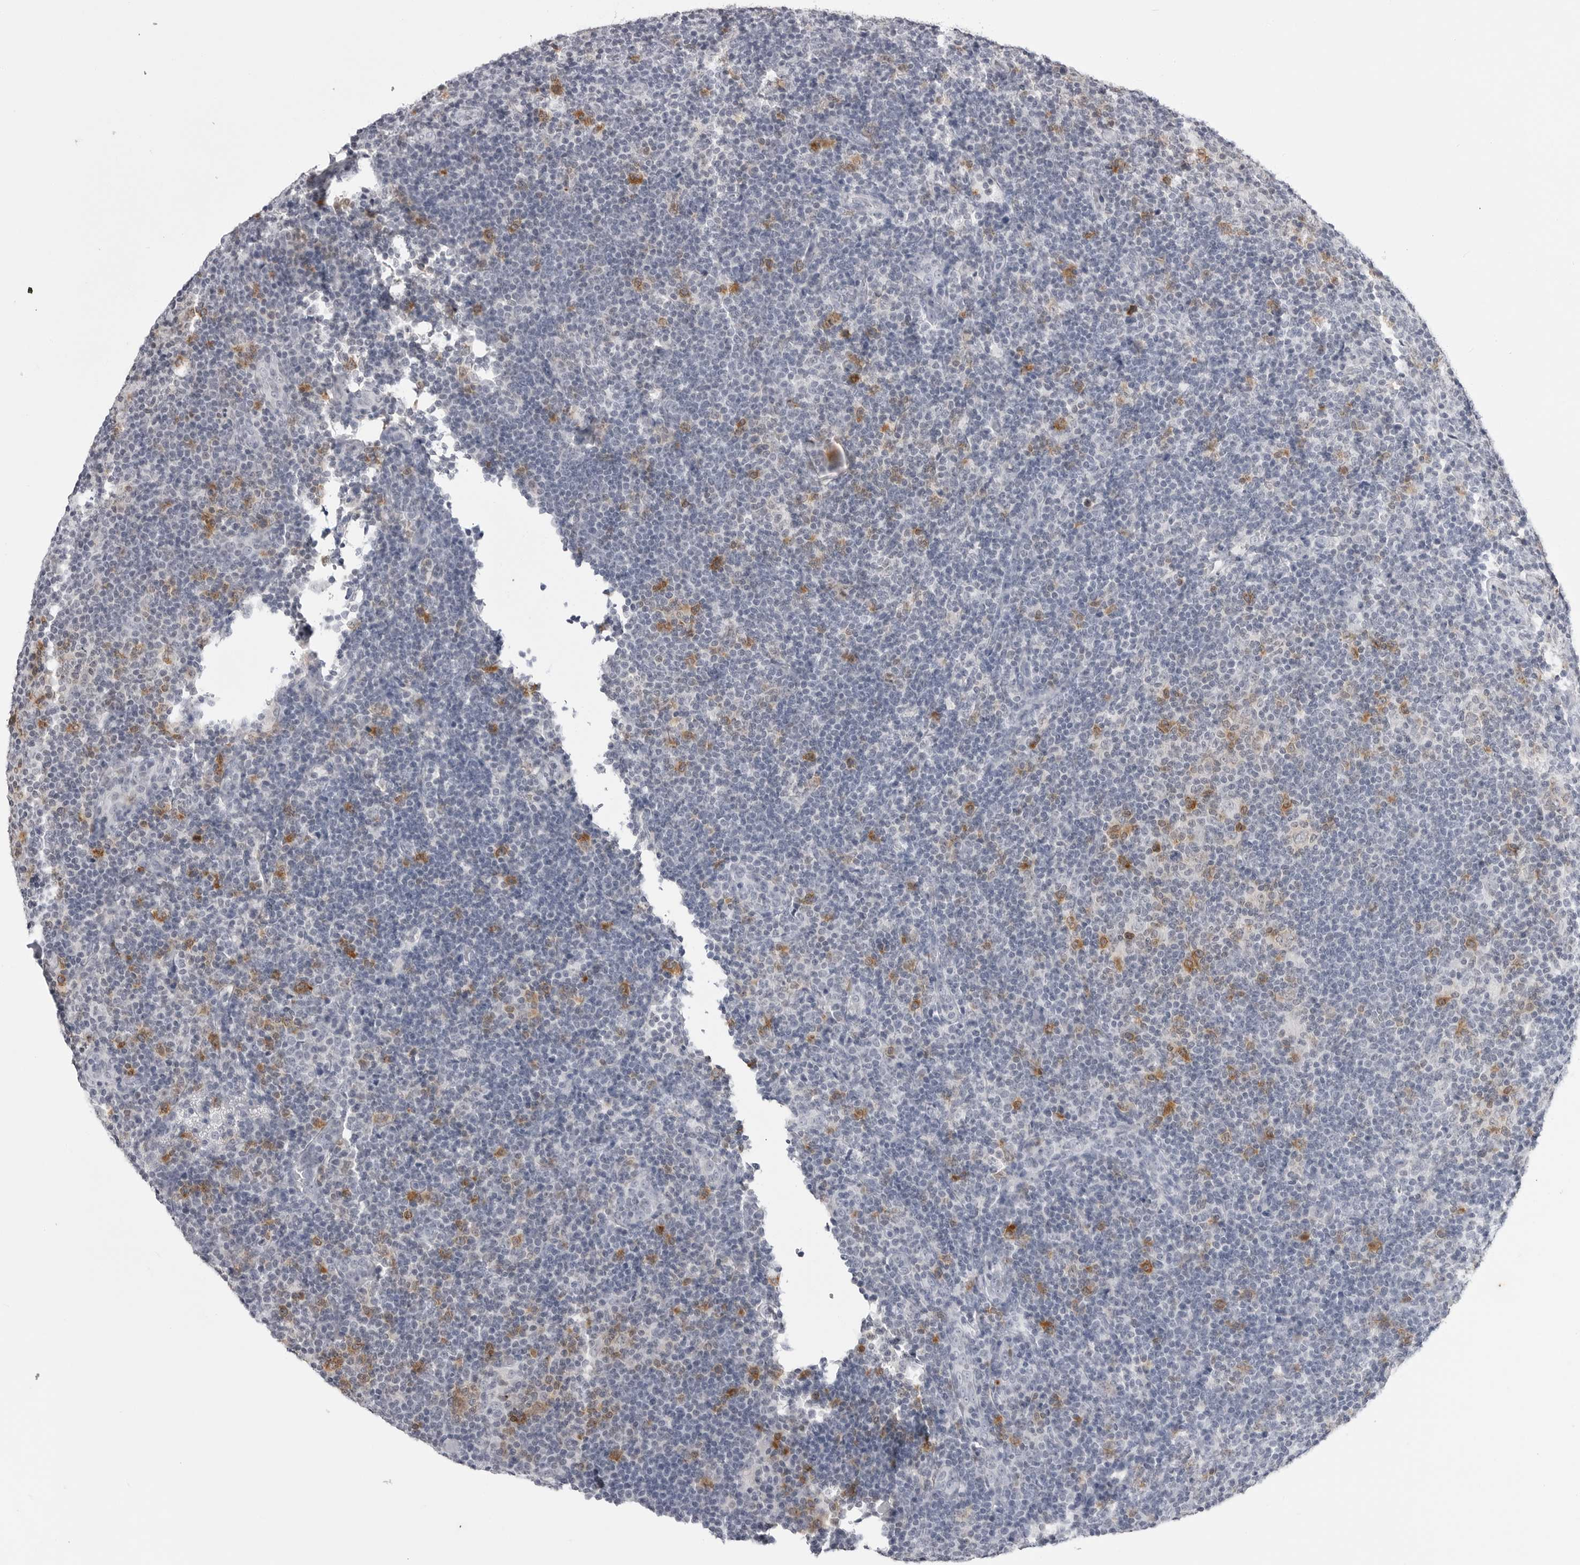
{"staining": {"intensity": "moderate", "quantity": "<25%", "location": "cytoplasmic/membranous"}, "tissue": "lymphoma", "cell_type": "Tumor cells", "image_type": "cancer", "snomed": [{"axis": "morphology", "description": "Hodgkin's disease, NOS"}, {"axis": "topography", "description": "Lymph node"}], "caption": "IHC image of human Hodgkin's disease stained for a protein (brown), which demonstrates low levels of moderate cytoplasmic/membranous staining in about <25% of tumor cells.", "gene": "RRM1", "patient": {"sex": "female", "age": 57}}